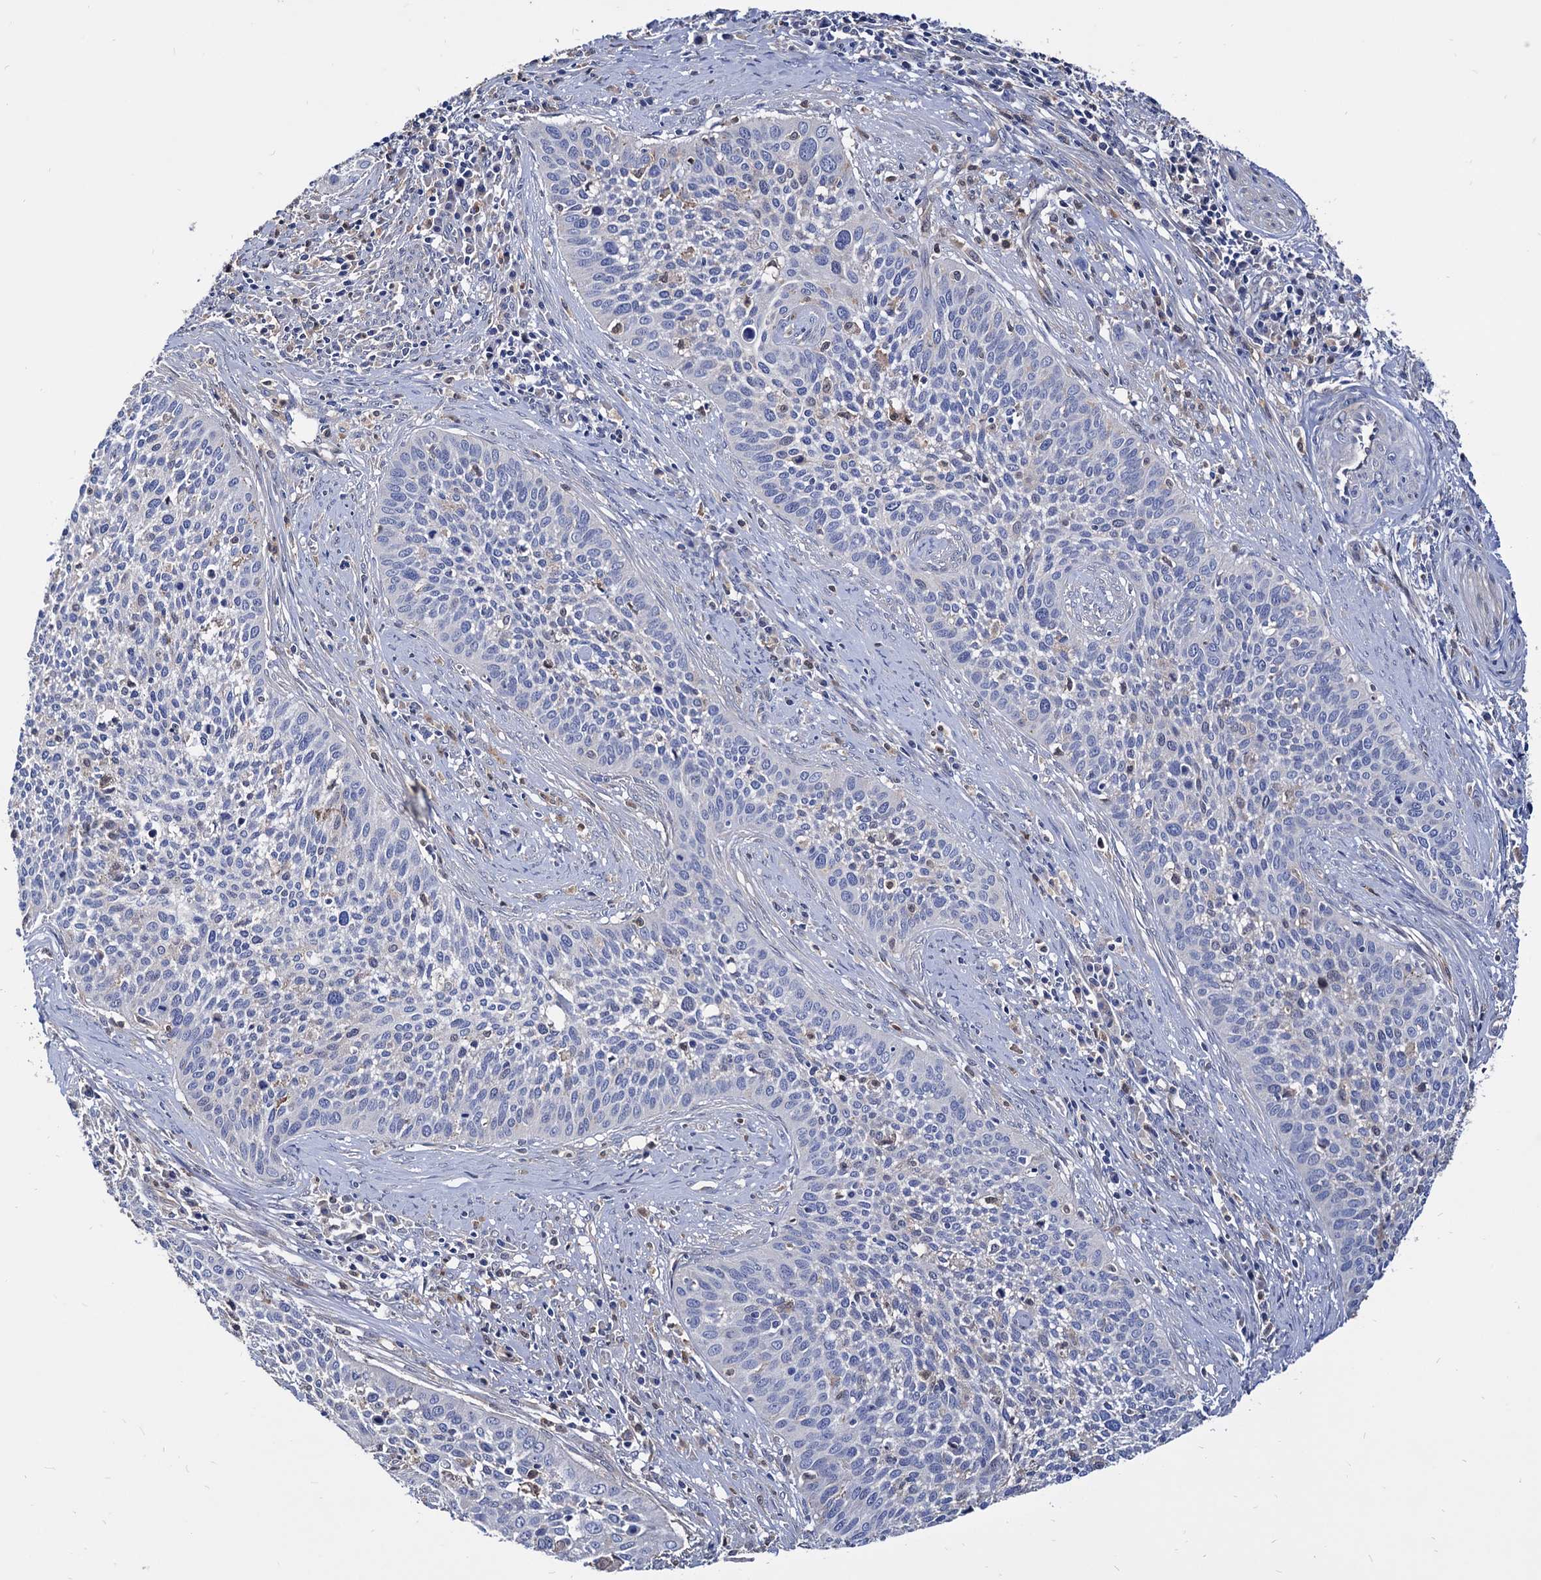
{"staining": {"intensity": "negative", "quantity": "none", "location": "none"}, "tissue": "cervical cancer", "cell_type": "Tumor cells", "image_type": "cancer", "snomed": [{"axis": "morphology", "description": "Squamous cell carcinoma, NOS"}, {"axis": "topography", "description": "Cervix"}], "caption": "DAB (3,3'-diaminobenzidine) immunohistochemical staining of human cervical cancer exhibits no significant staining in tumor cells. Nuclei are stained in blue.", "gene": "CPPED1", "patient": {"sex": "female", "age": 34}}